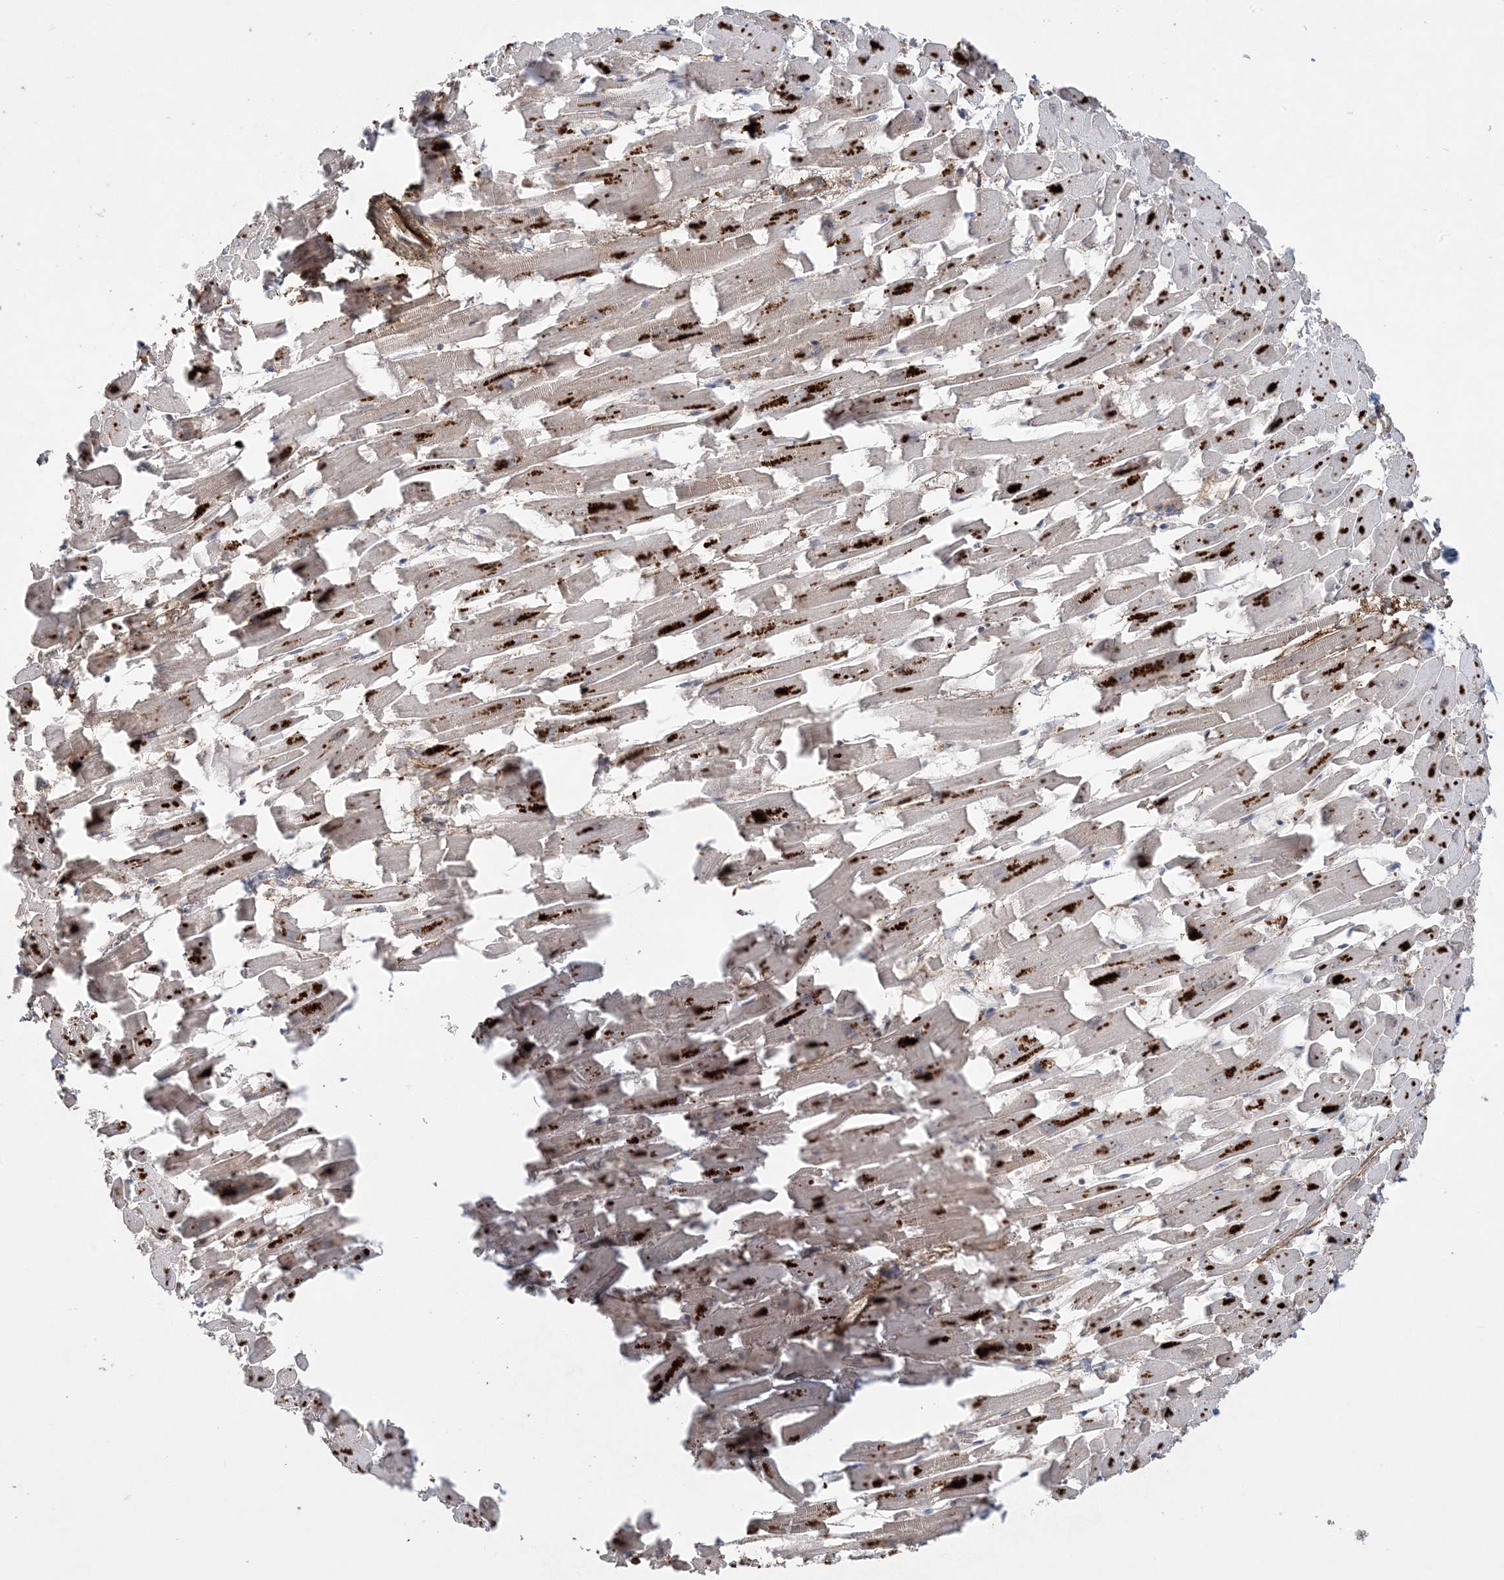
{"staining": {"intensity": "moderate", "quantity": "25%-75%", "location": "cytoplasmic/membranous,nuclear"}, "tissue": "heart muscle", "cell_type": "Cardiomyocytes", "image_type": "normal", "snomed": [{"axis": "morphology", "description": "Normal tissue, NOS"}, {"axis": "topography", "description": "Heart"}], "caption": "Immunohistochemical staining of normal human heart muscle reveals 25%-75% levels of moderate cytoplasmic/membranous,nuclear protein expression in approximately 25%-75% of cardiomyocytes.", "gene": "XRN1", "patient": {"sex": "female", "age": 64}}